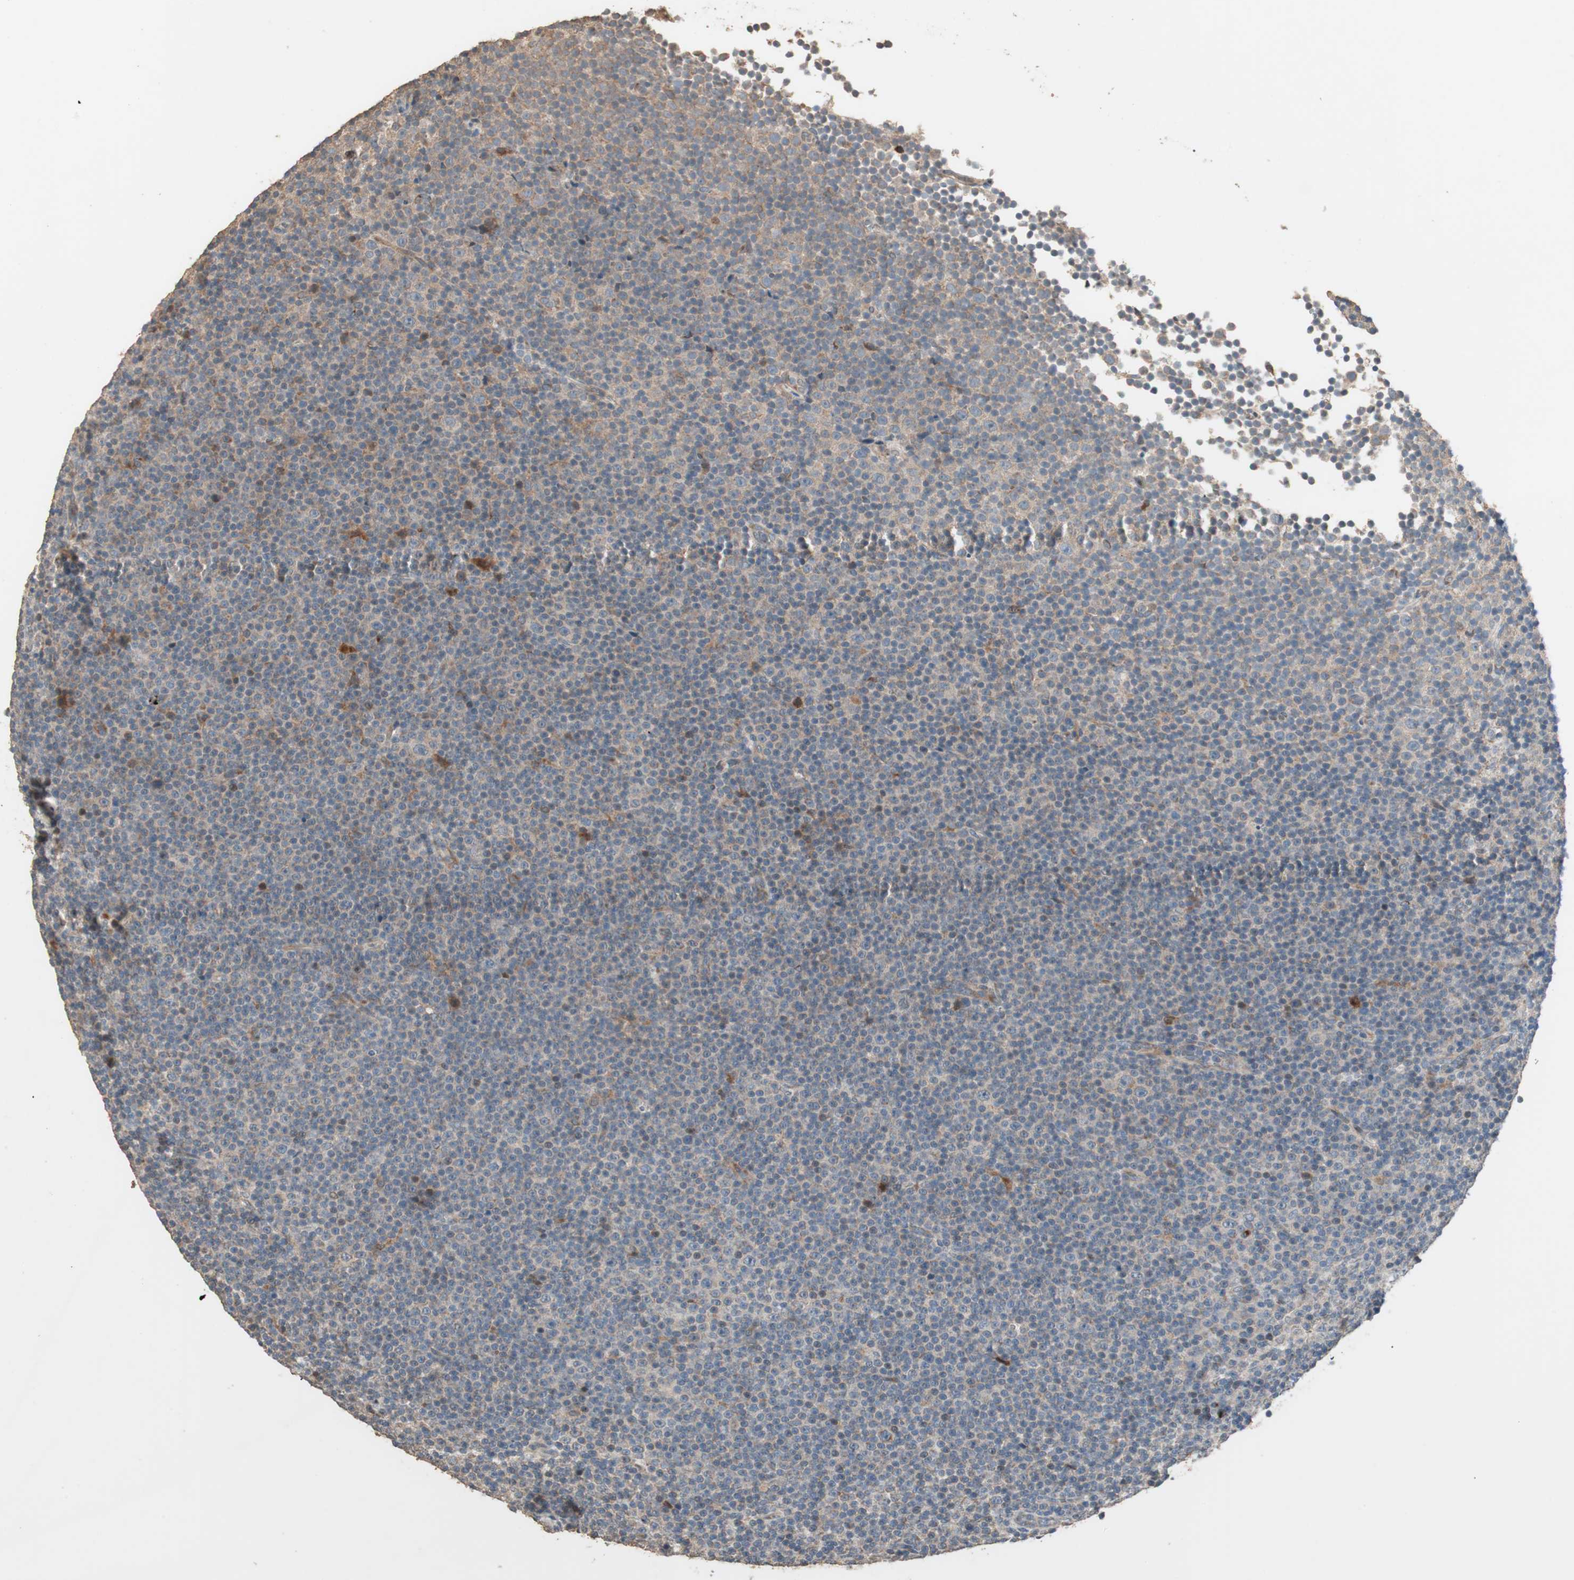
{"staining": {"intensity": "weak", "quantity": ">75%", "location": "cytoplasmic/membranous"}, "tissue": "lymphoma", "cell_type": "Tumor cells", "image_type": "cancer", "snomed": [{"axis": "morphology", "description": "Malignant lymphoma, non-Hodgkin's type, Low grade"}, {"axis": "topography", "description": "Lymph node"}], "caption": "Protein expression analysis of lymphoma reveals weak cytoplasmic/membranous staining in approximately >75% of tumor cells.", "gene": "RARRES1", "patient": {"sex": "female", "age": 67}}